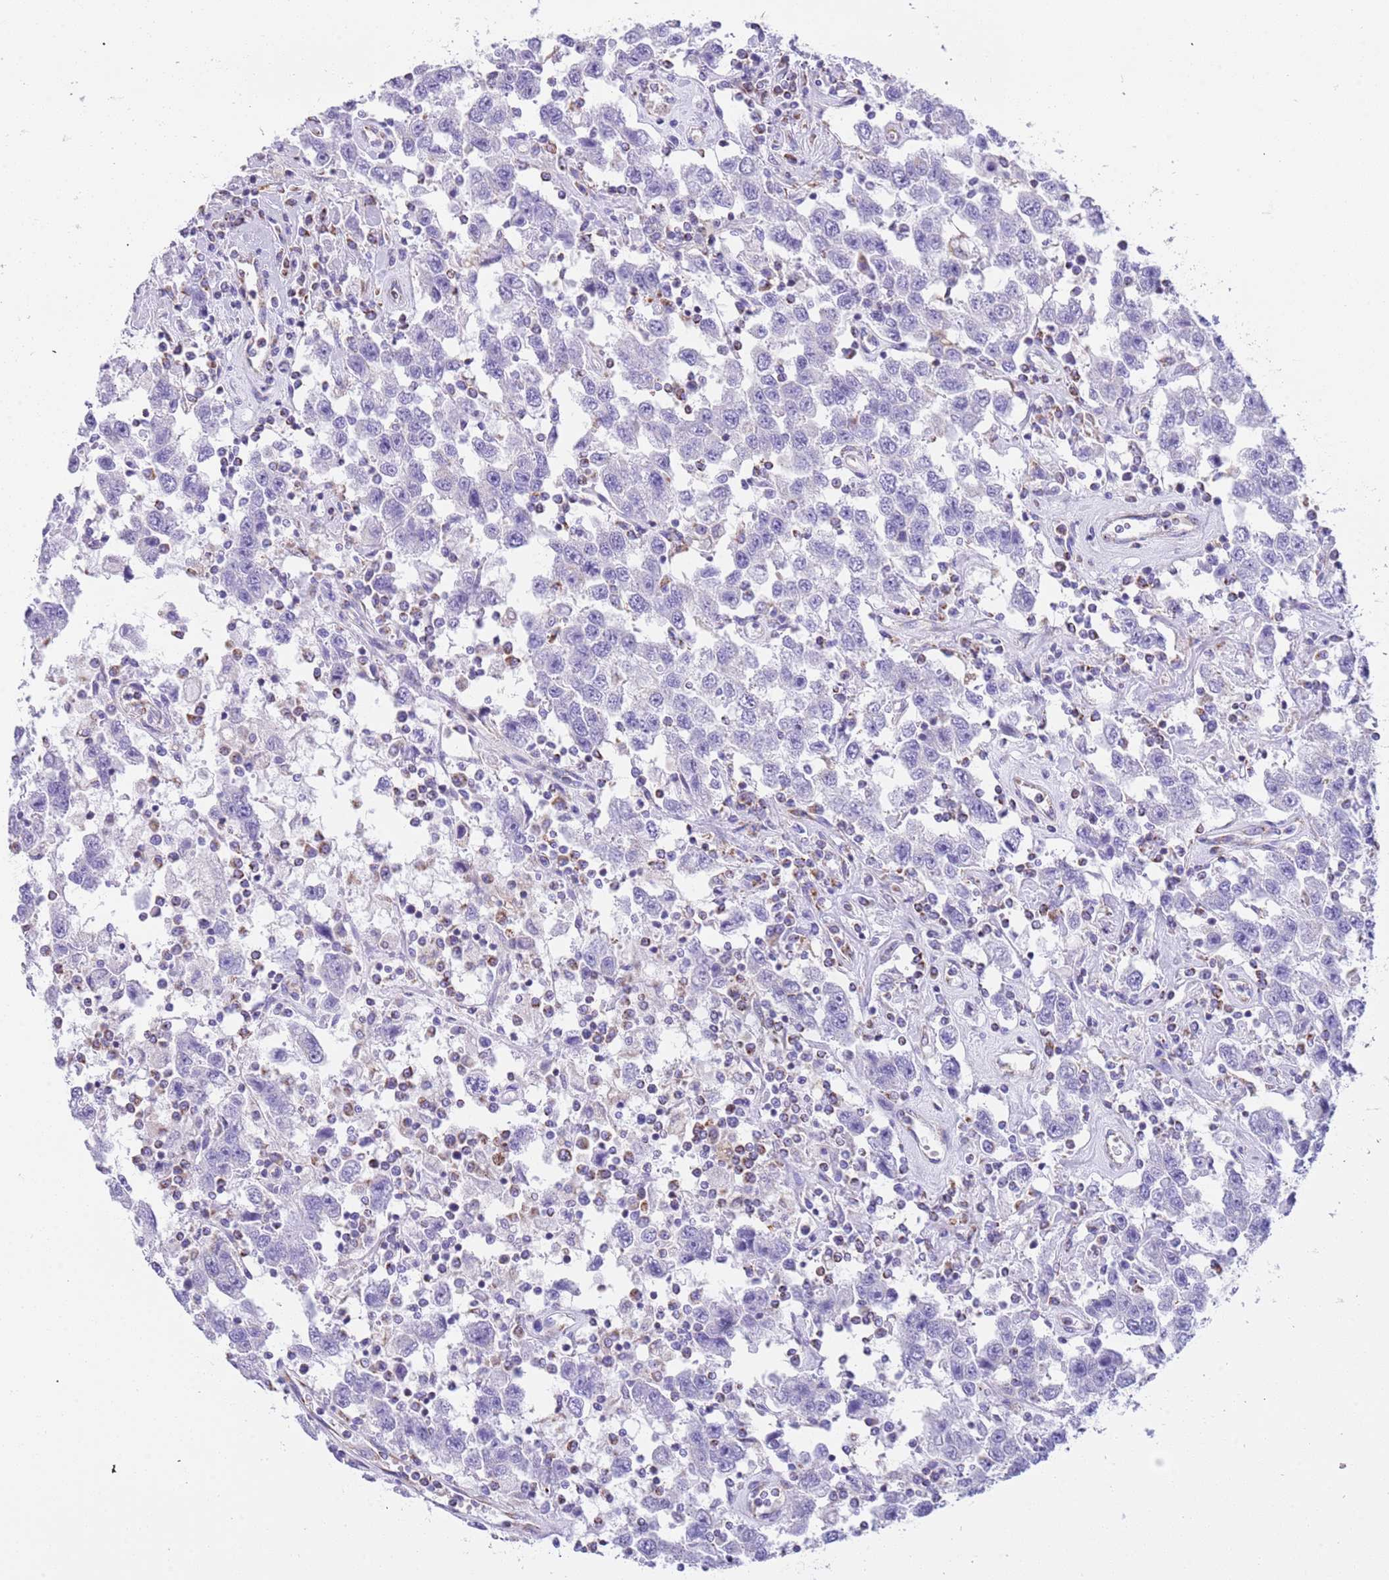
{"staining": {"intensity": "negative", "quantity": "none", "location": "none"}, "tissue": "testis cancer", "cell_type": "Tumor cells", "image_type": "cancer", "snomed": [{"axis": "morphology", "description": "Seminoma, NOS"}, {"axis": "topography", "description": "Testis"}], "caption": "Tumor cells are negative for brown protein staining in testis seminoma.", "gene": "SUCLG2", "patient": {"sex": "male", "age": 41}}